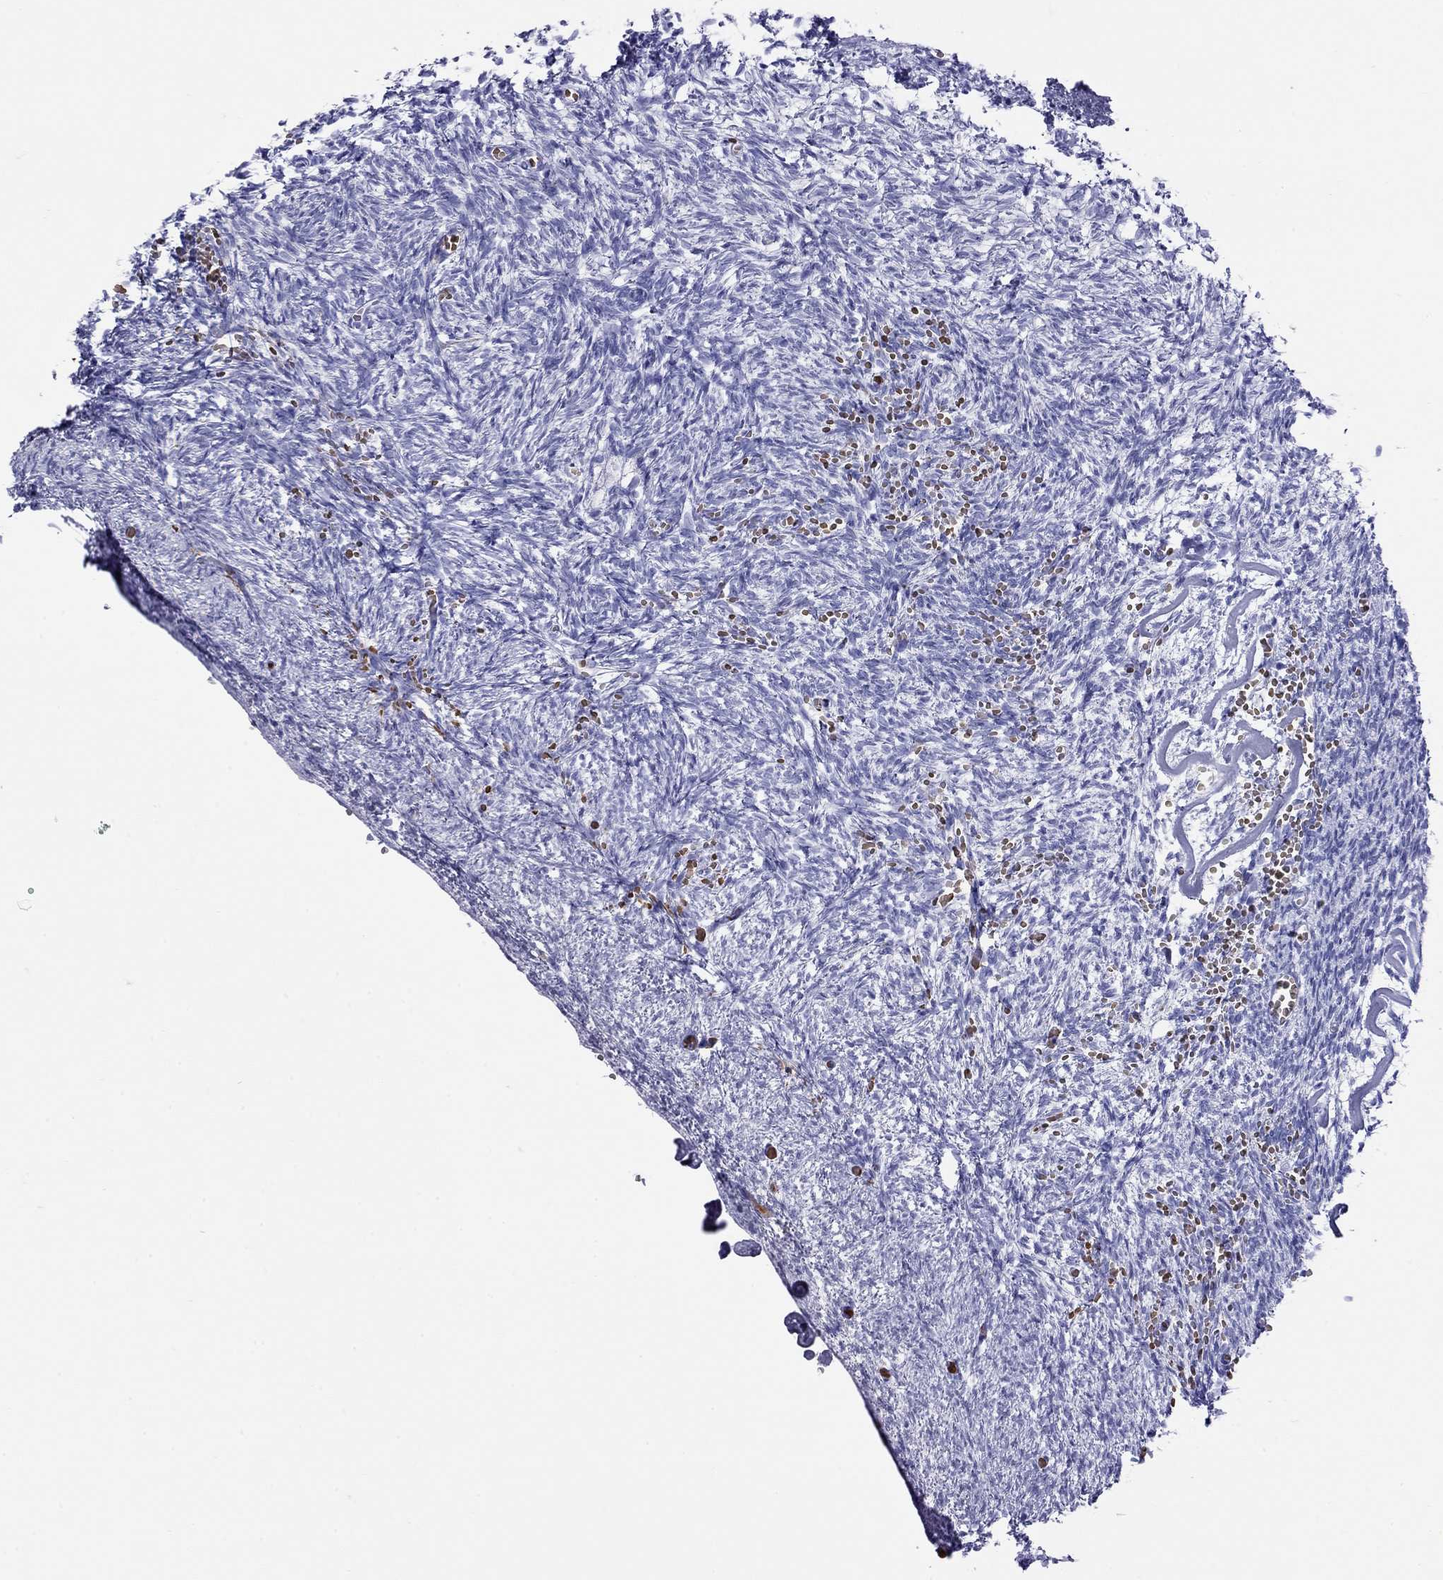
{"staining": {"intensity": "negative", "quantity": "none", "location": "none"}, "tissue": "ovary", "cell_type": "Follicle cells", "image_type": "normal", "snomed": [{"axis": "morphology", "description": "Normal tissue, NOS"}, {"axis": "topography", "description": "Ovary"}], "caption": "DAB immunohistochemical staining of normal ovary shows no significant staining in follicle cells. (Stains: DAB (3,3'-diaminobenzidine) immunohistochemistry with hematoxylin counter stain, Microscopy: brightfield microscopy at high magnification).", "gene": "PTPRN", "patient": {"sex": "female", "age": 43}}